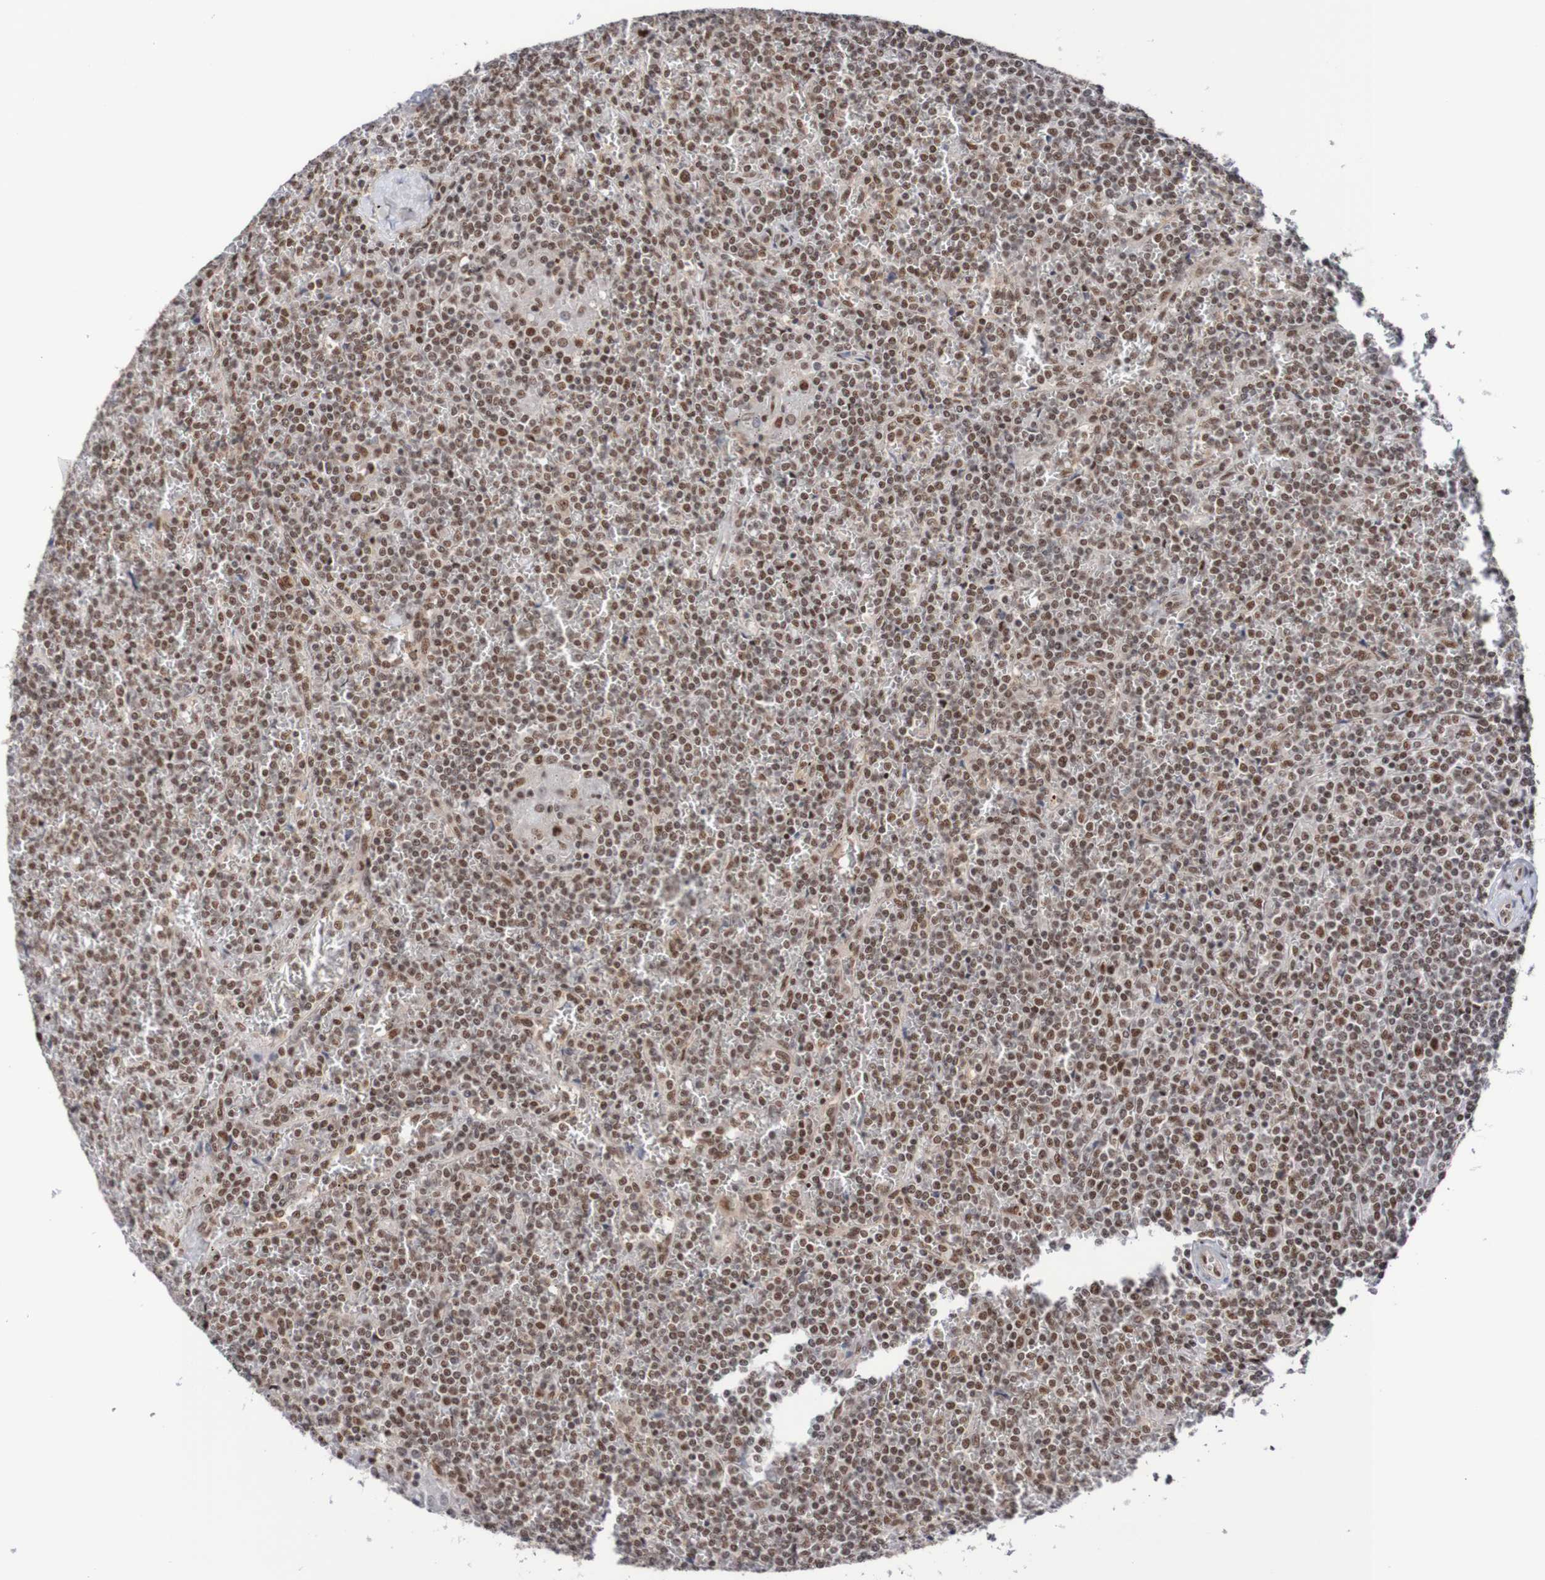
{"staining": {"intensity": "moderate", "quantity": ">75%", "location": "nuclear"}, "tissue": "lymphoma", "cell_type": "Tumor cells", "image_type": "cancer", "snomed": [{"axis": "morphology", "description": "Malignant lymphoma, non-Hodgkin's type, Low grade"}, {"axis": "topography", "description": "Spleen"}], "caption": "Immunohistochemical staining of human malignant lymphoma, non-Hodgkin's type (low-grade) demonstrates moderate nuclear protein positivity in about >75% of tumor cells.", "gene": "CDC5L", "patient": {"sex": "female", "age": 19}}